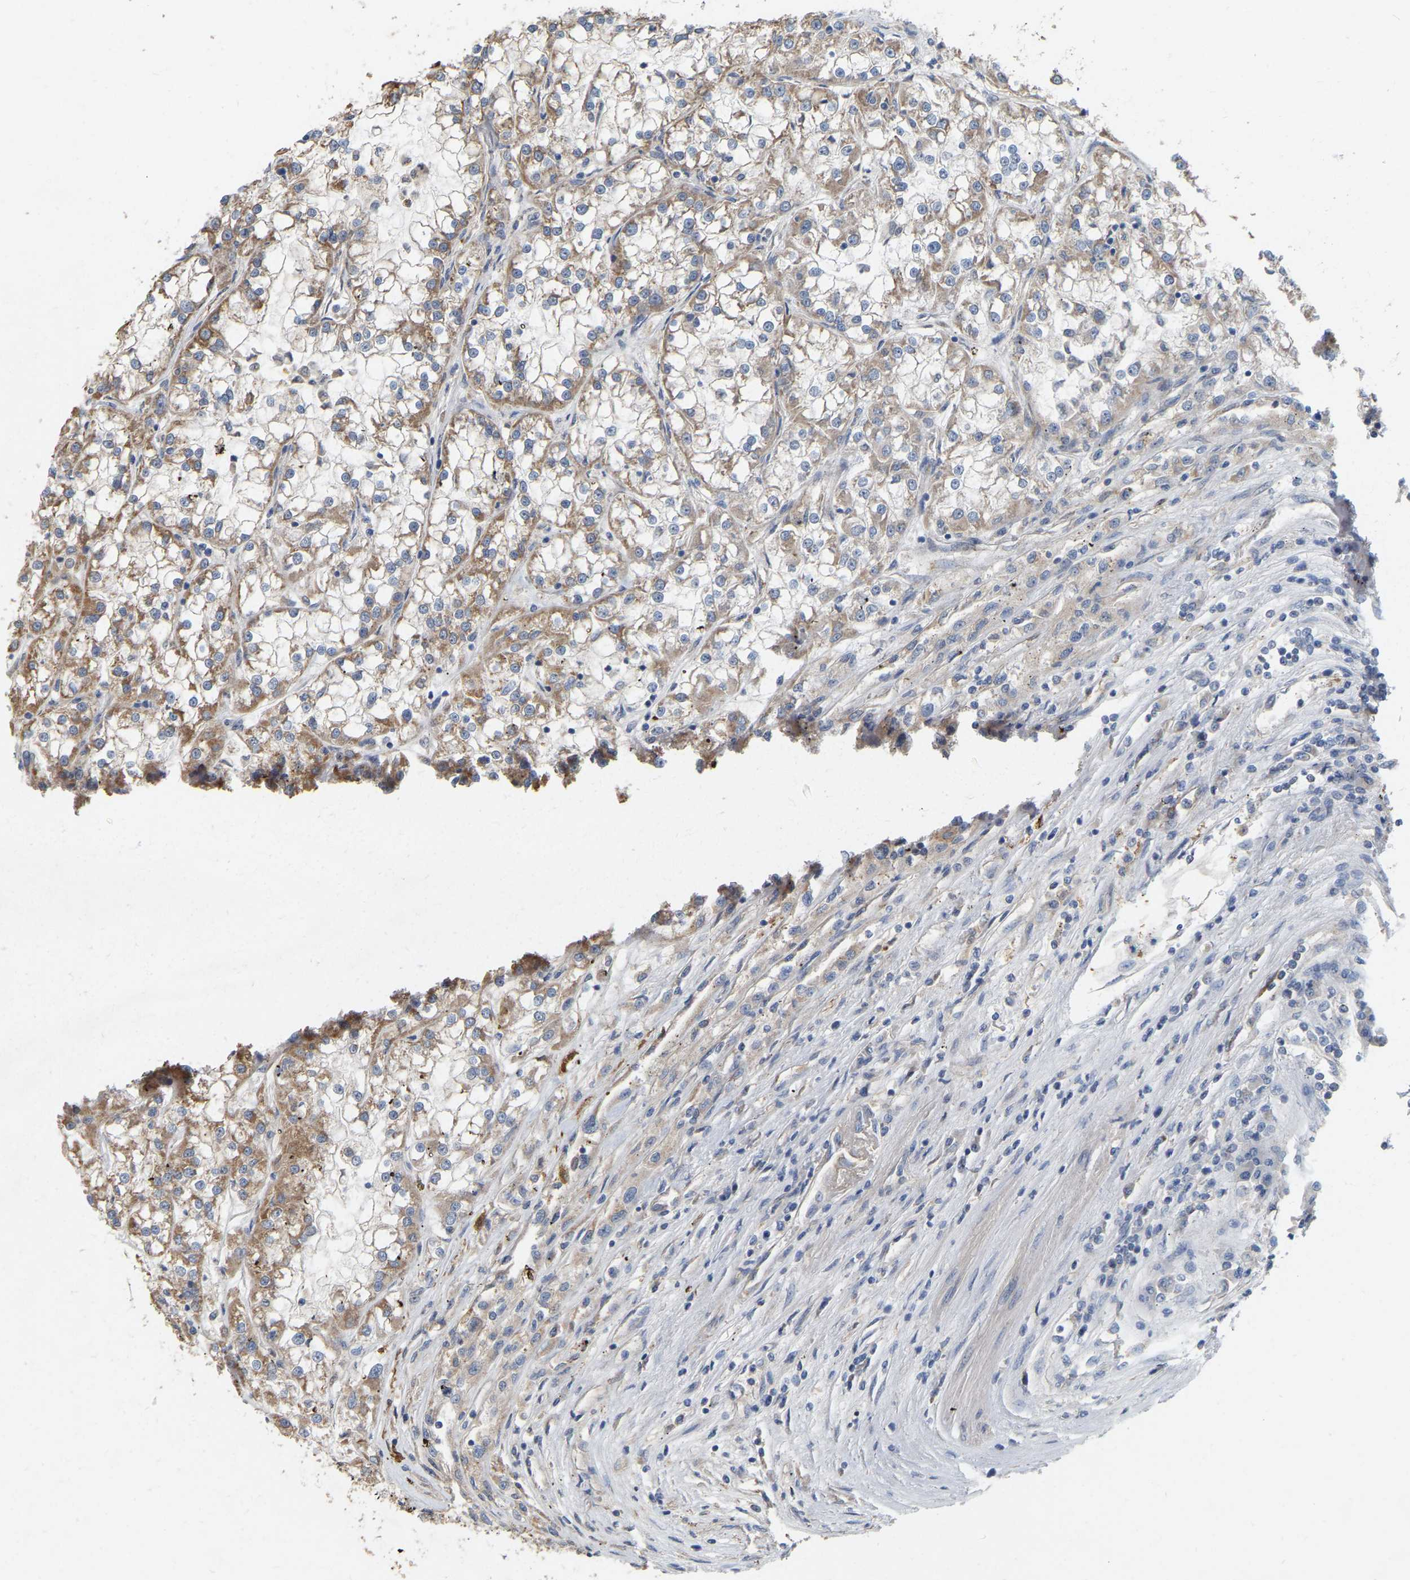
{"staining": {"intensity": "moderate", "quantity": "<25%", "location": "cytoplasmic/membranous"}, "tissue": "renal cancer", "cell_type": "Tumor cells", "image_type": "cancer", "snomed": [{"axis": "morphology", "description": "Adenocarcinoma, NOS"}, {"axis": "topography", "description": "Kidney"}], "caption": "Protein analysis of renal cancer (adenocarcinoma) tissue reveals moderate cytoplasmic/membranous expression in about <25% of tumor cells.", "gene": "SSH1", "patient": {"sex": "female", "age": 52}}